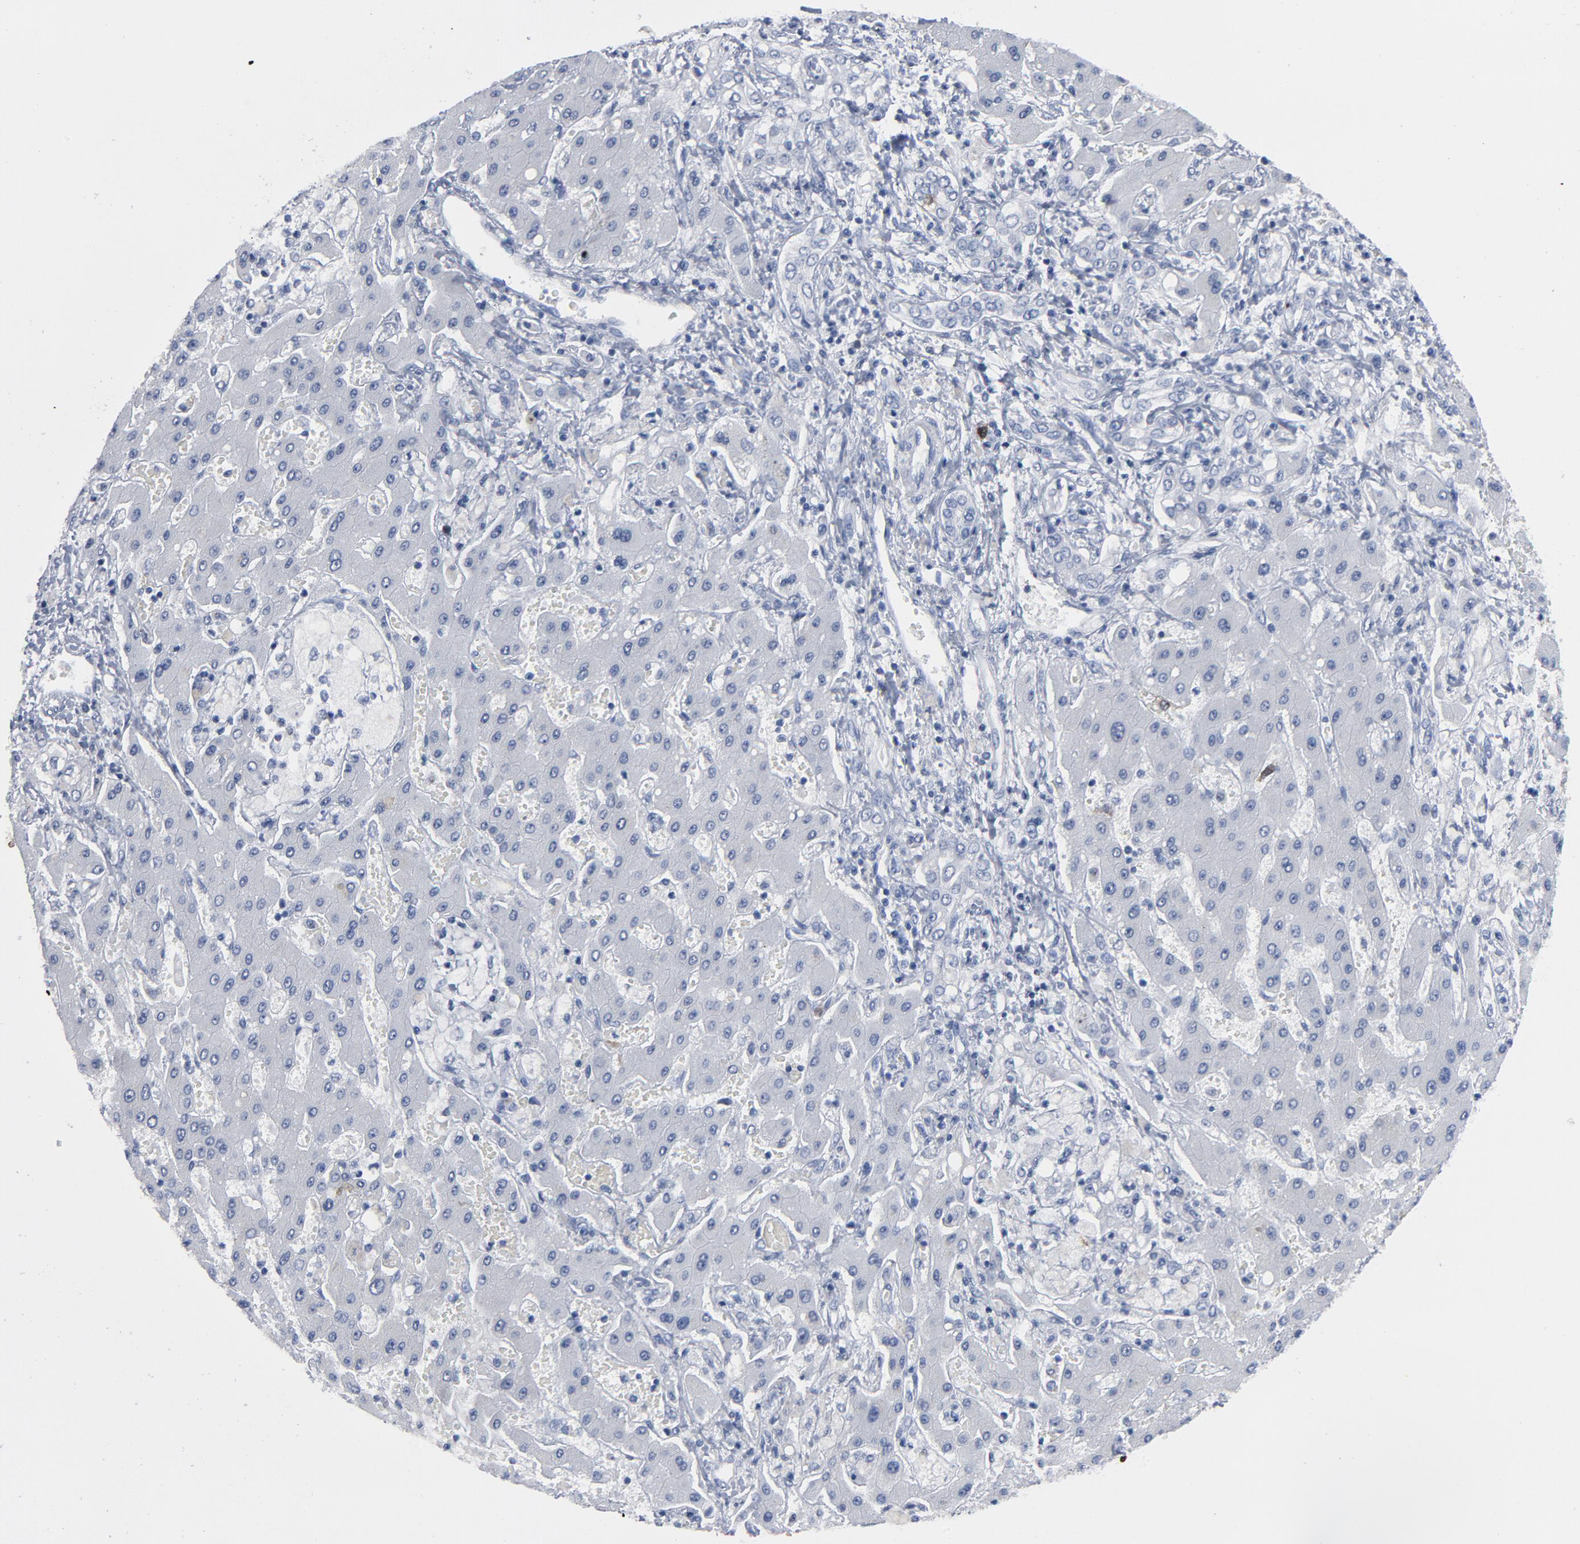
{"staining": {"intensity": "negative", "quantity": "none", "location": "none"}, "tissue": "liver cancer", "cell_type": "Tumor cells", "image_type": "cancer", "snomed": [{"axis": "morphology", "description": "Cholangiocarcinoma"}, {"axis": "topography", "description": "Liver"}], "caption": "High magnification brightfield microscopy of liver cancer stained with DAB (brown) and counterstained with hematoxylin (blue): tumor cells show no significant positivity. (Brightfield microscopy of DAB (3,3'-diaminobenzidine) IHC at high magnification).", "gene": "CDC20", "patient": {"sex": "male", "age": 50}}